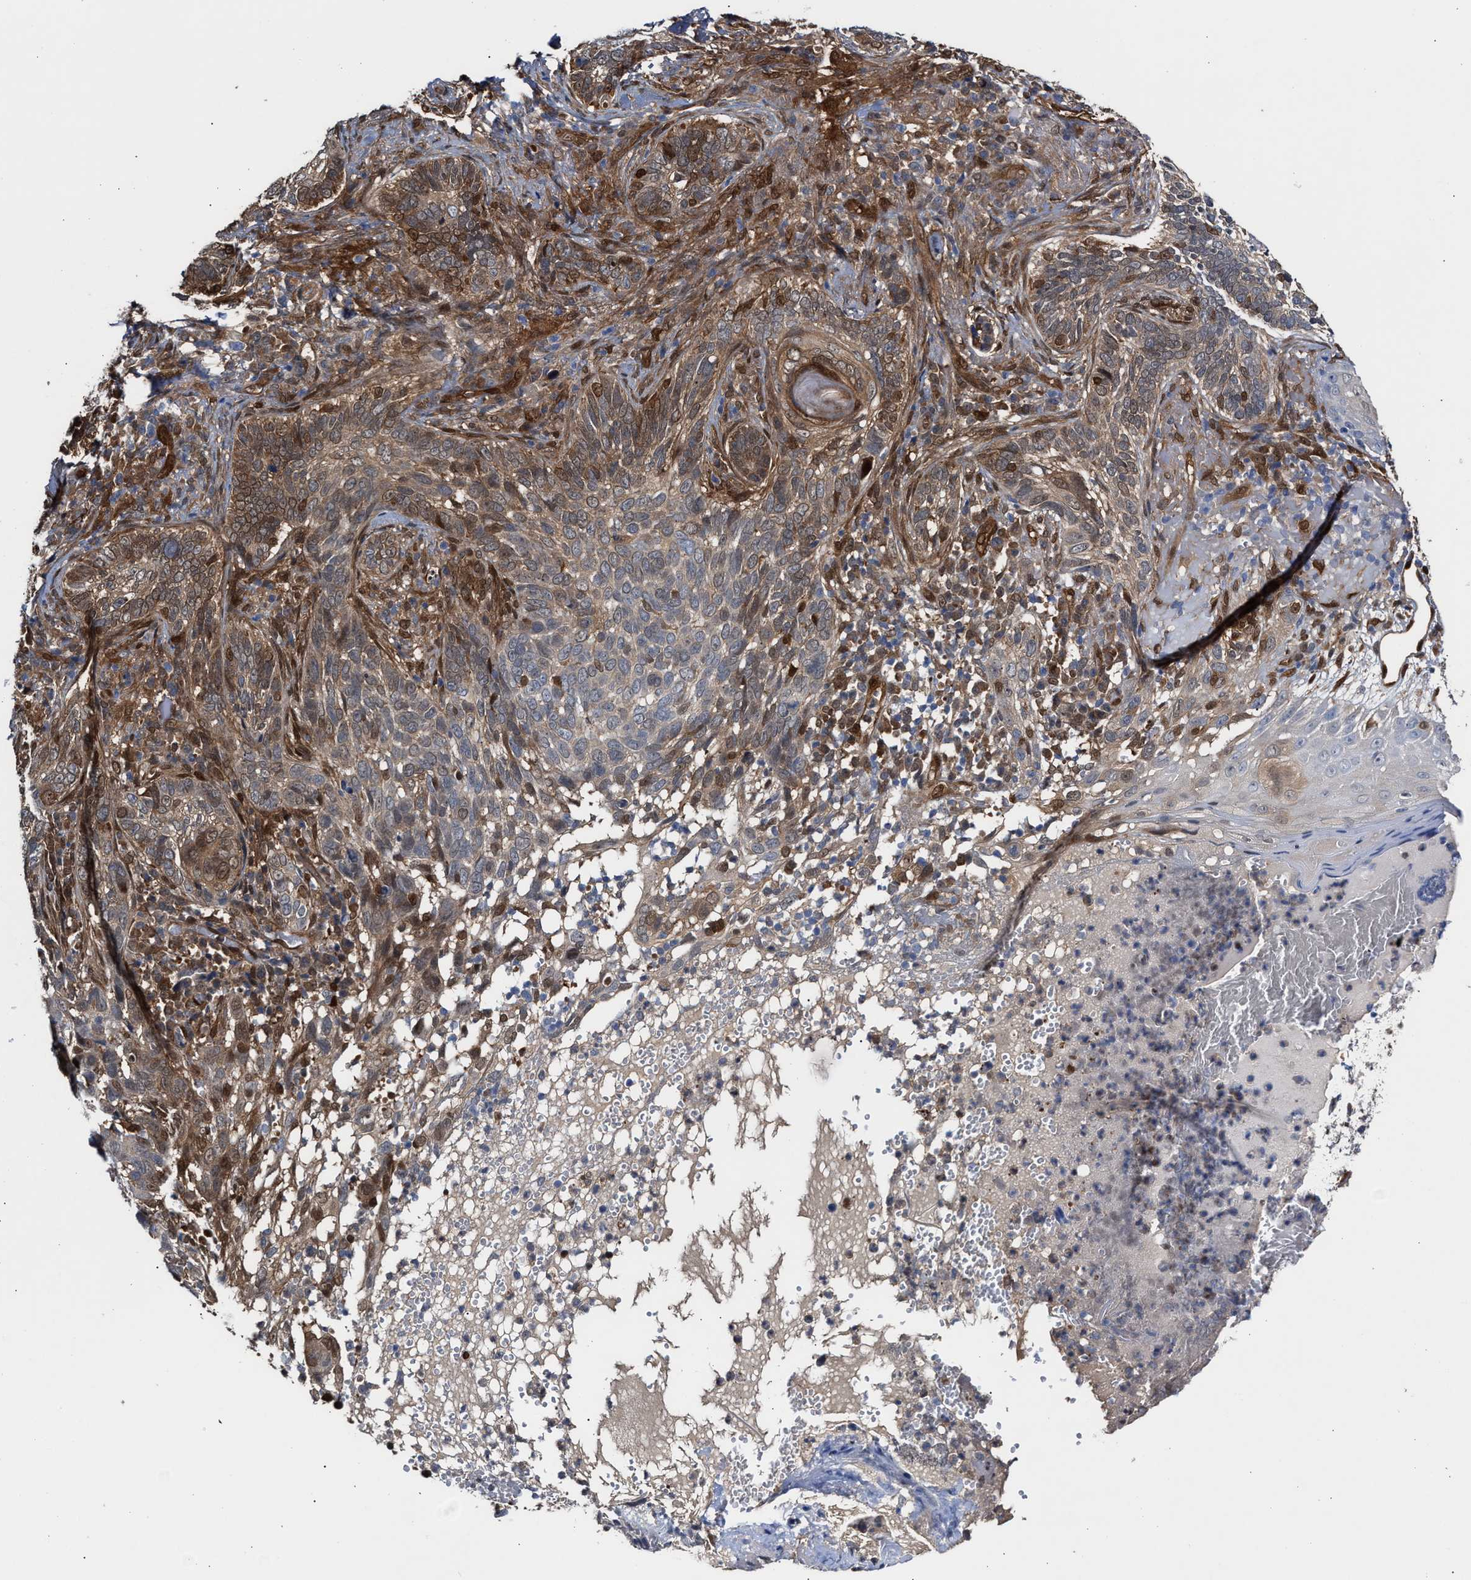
{"staining": {"intensity": "weak", "quantity": ">75%", "location": "cytoplasmic/membranous"}, "tissue": "skin cancer", "cell_type": "Tumor cells", "image_type": "cancer", "snomed": [{"axis": "morphology", "description": "Basal cell carcinoma"}, {"axis": "topography", "description": "Skin"}], "caption": "Immunohistochemical staining of human skin cancer reveals low levels of weak cytoplasmic/membranous expression in about >75% of tumor cells. Nuclei are stained in blue.", "gene": "TP53I3", "patient": {"sex": "female", "age": 89}}